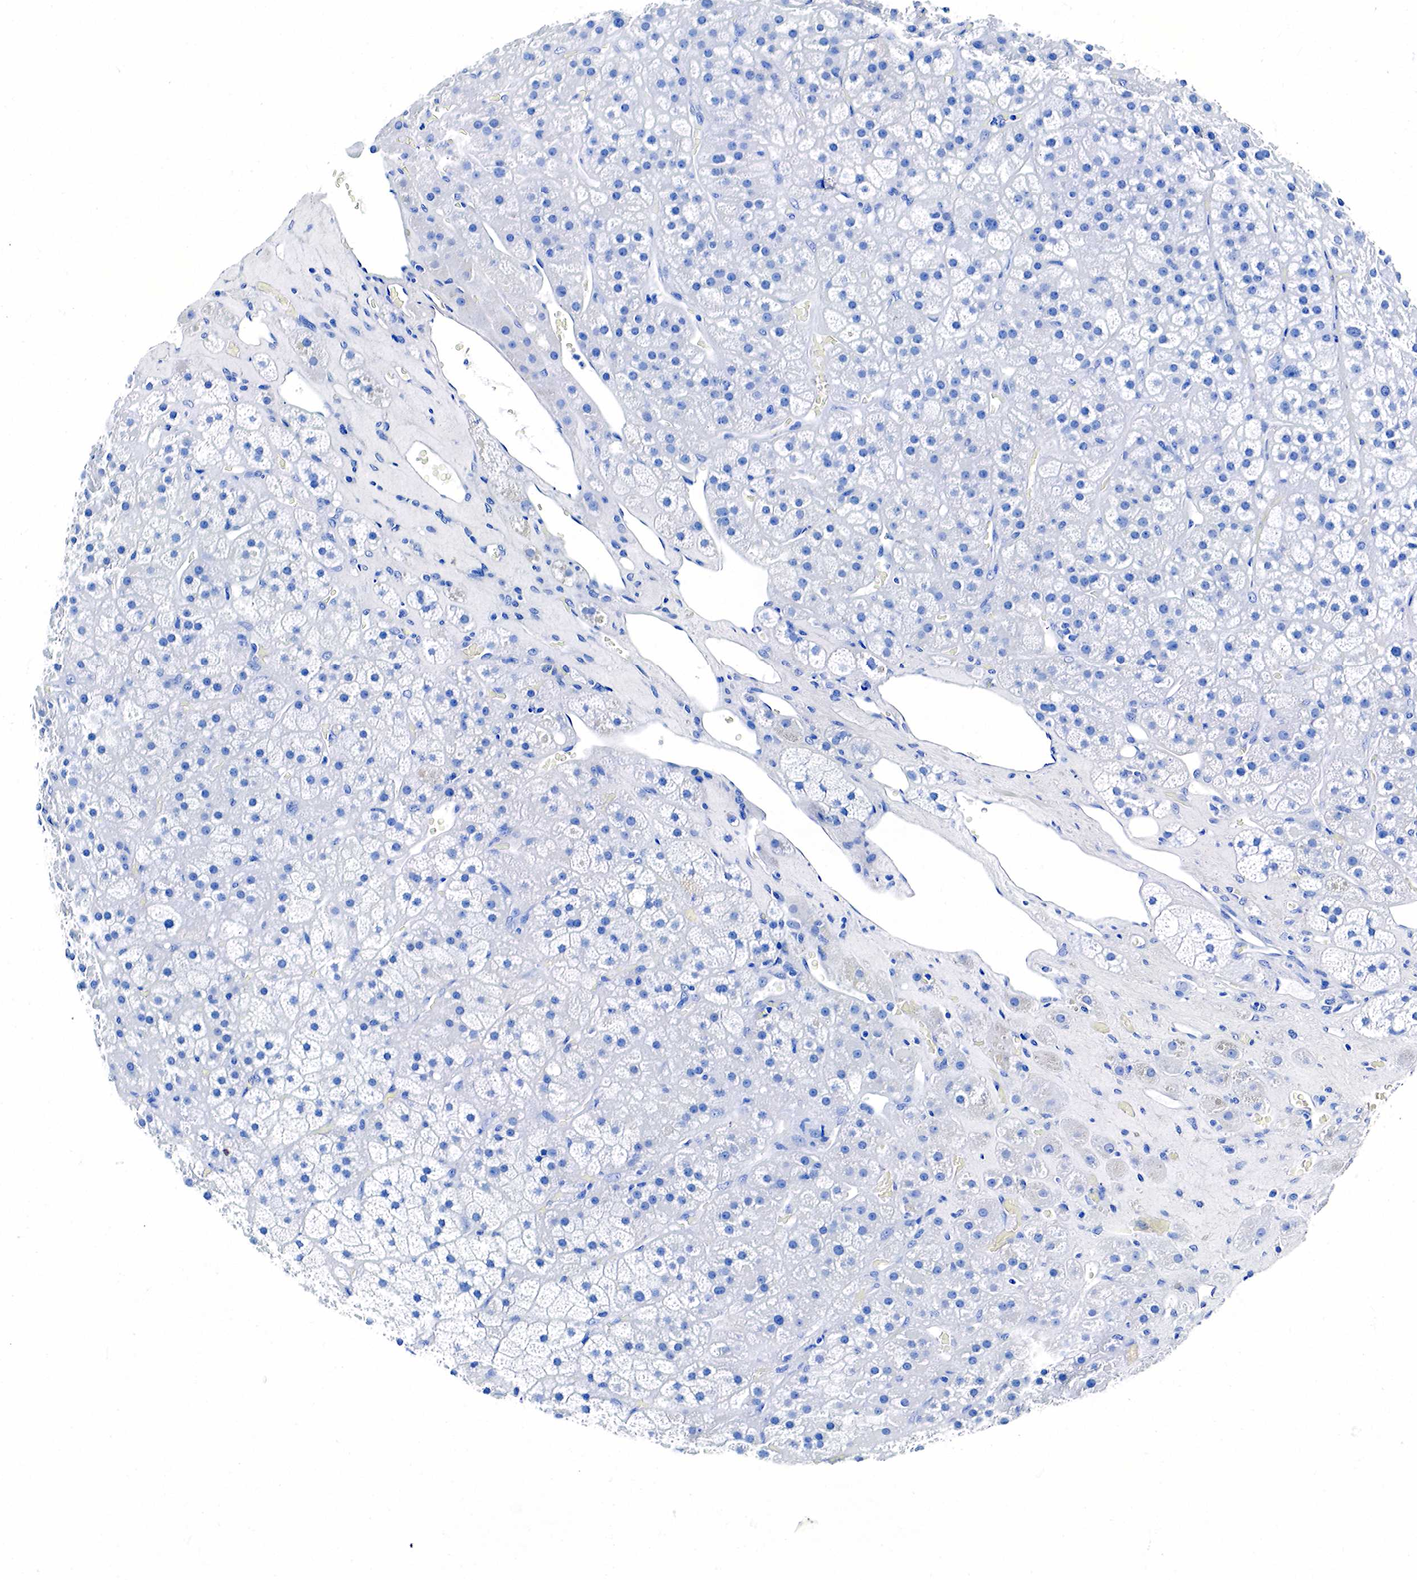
{"staining": {"intensity": "negative", "quantity": "none", "location": "none"}, "tissue": "adrenal gland", "cell_type": "Glandular cells", "image_type": "normal", "snomed": [{"axis": "morphology", "description": "Normal tissue, NOS"}, {"axis": "topography", "description": "Adrenal gland"}], "caption": "Immunohistochemistry (IHC) histopathology image of normal human adrenal gland stained for a protein (brown), which reveals no staining in glandular cells. The staining is performed using DAB brown chromogen with nuclei counter-stained in using hematoxylin.", "gene": "KLK3", "patient": {"sex": "male", "age": 57}}